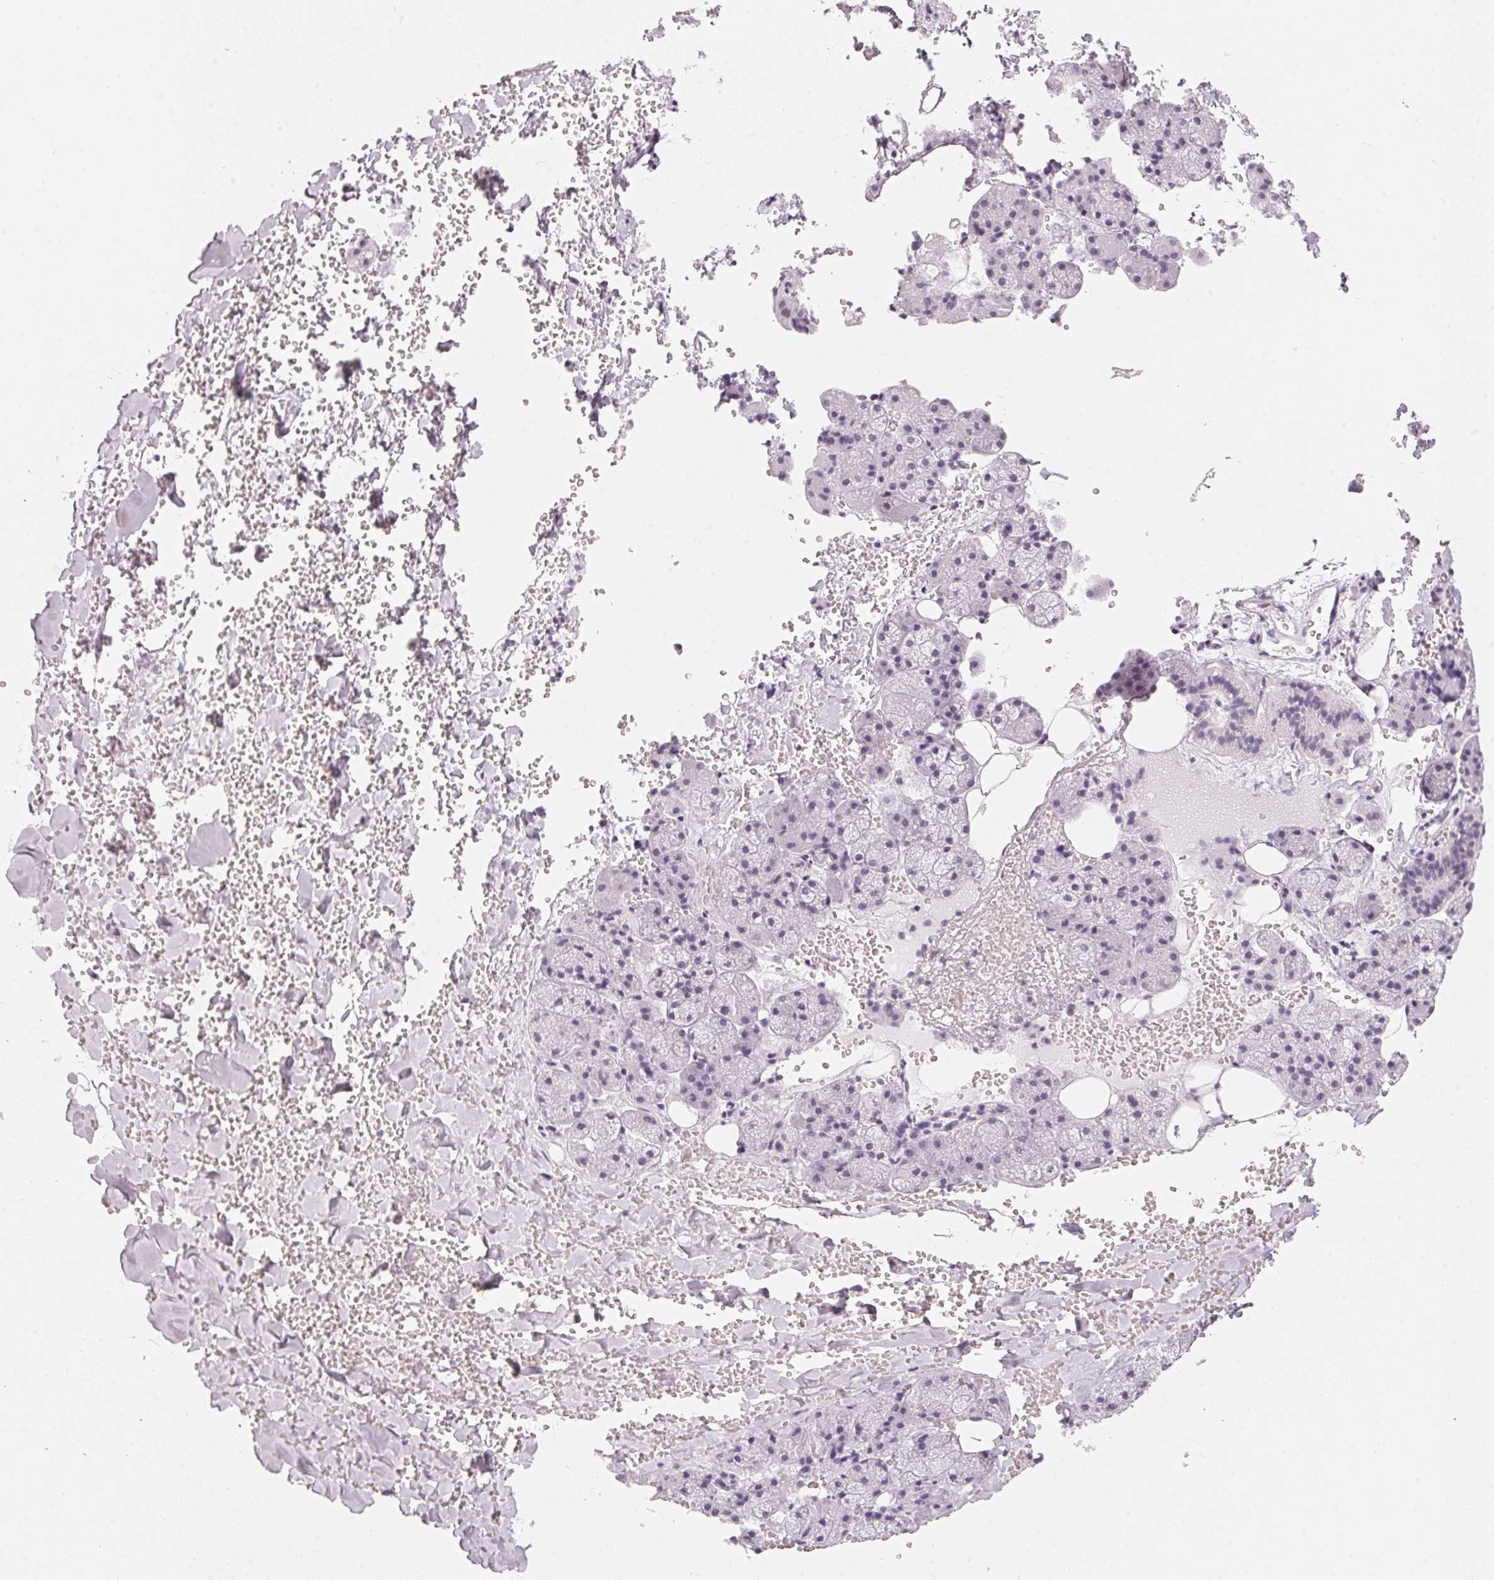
{"staining": {"intensity": "negative", "quantity": "none", "location": "none"}, "tissue": "salivary gland", "cell_type": "Glandular cells", "image_type": "normal", "snomed": [{"axis": "morphology", "description": "Normal tissue, NOS"}, {"axis": "topography", "description": "Salivary gland"}, {"axis": "topography", "description": "Peripheral nerve tissue"}], "caption": "Photomicrograph shows no significant protein positivity in glandular cells of unremarkable salivary gland. (Immunohistochemistry (ihc), brightfield microscopy, high magnification).", "gene": "SLC22A8", "patient": {"sex": "male", "age": 38}}